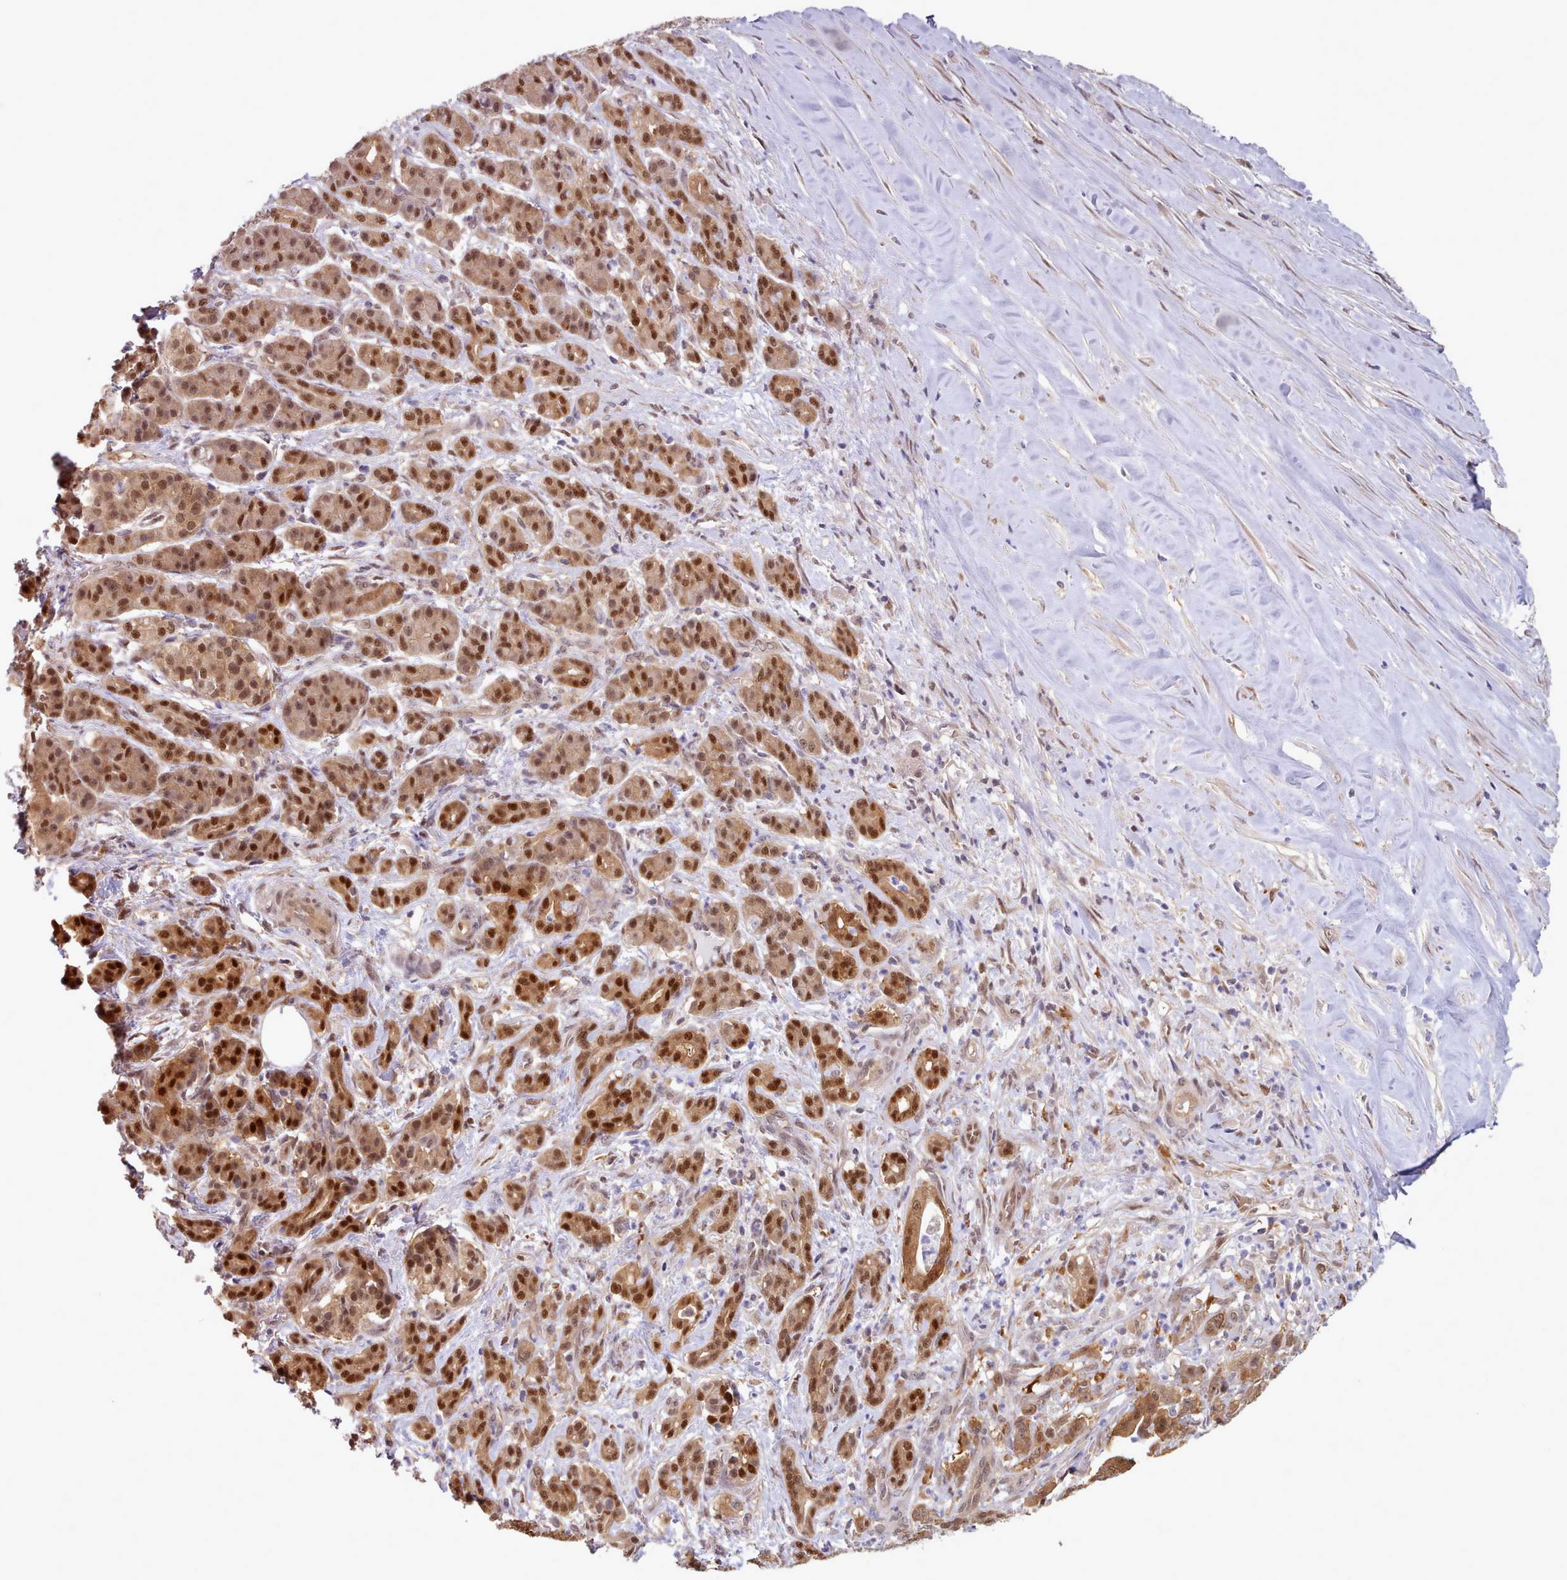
{"staining": {"intensity": "strong", "quantity": ">75%", "location": "cytoplasmic/membranous,nuclear"}, "tissue": "pancreatic cancer", "cell_type": "Tumor cells", "image_type": "cancer", "snomed": [{"axis": "morphology", "description": "Adenocarcinoma, NOS"}, {"axis": "topography", "description": "Pancreas"}], "caption": "Strong cytoplasmic/membranous and nuclear expression is identified in about >75% of tumor cells in pancreatic adenocarcinoma.", "gene": "CES3", "patient": {"sex": "male", "age": 57}}